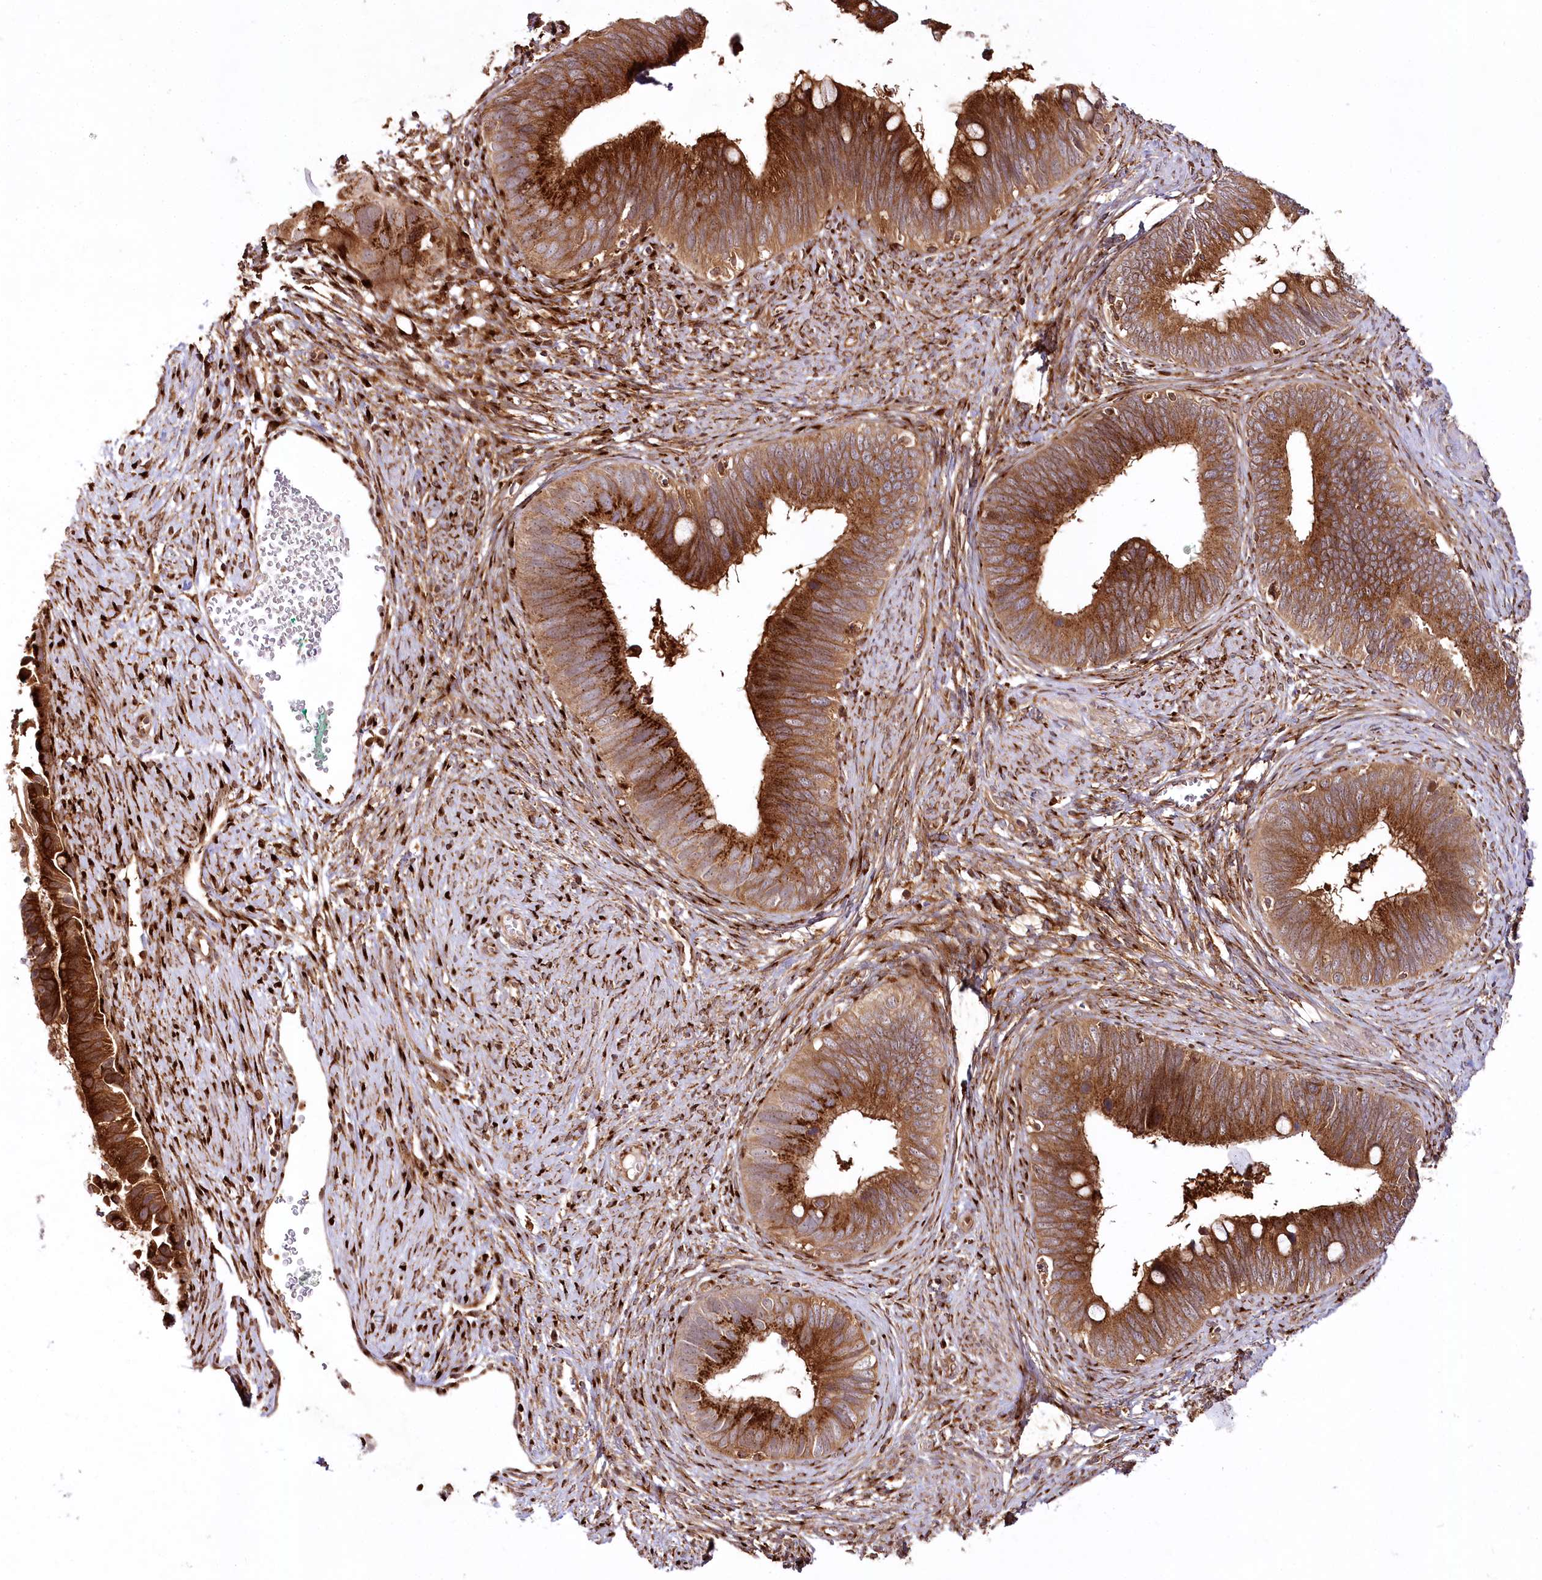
{"staining": {"intensity": "strong", "quantity": ">75%", "location": "cytoplasmic/membranous"}, "tissue": "cervical cancer", "cell_type": "Tumor cells", "image_type": "cancer", "snomed": [{"axis": "morphology", "description": "Adenocarcinoma, NOS"}, {"axis": "topography", "description": "Cervix"}], "caption": "Cervical cancer (adenocarcinoma) stained with immunohistochemistry (IHC) displays strong cytoplasmic/membranous positivity in approximately >75% of tumor cells. (Stains: DAB (3,3'-diaminobenzidine) in brown, nuclei in blue, Microscopy: brightfield microscopy at high magnification).", "gene": "COPG1", "patient": {"sex": "female", "age": 42}}